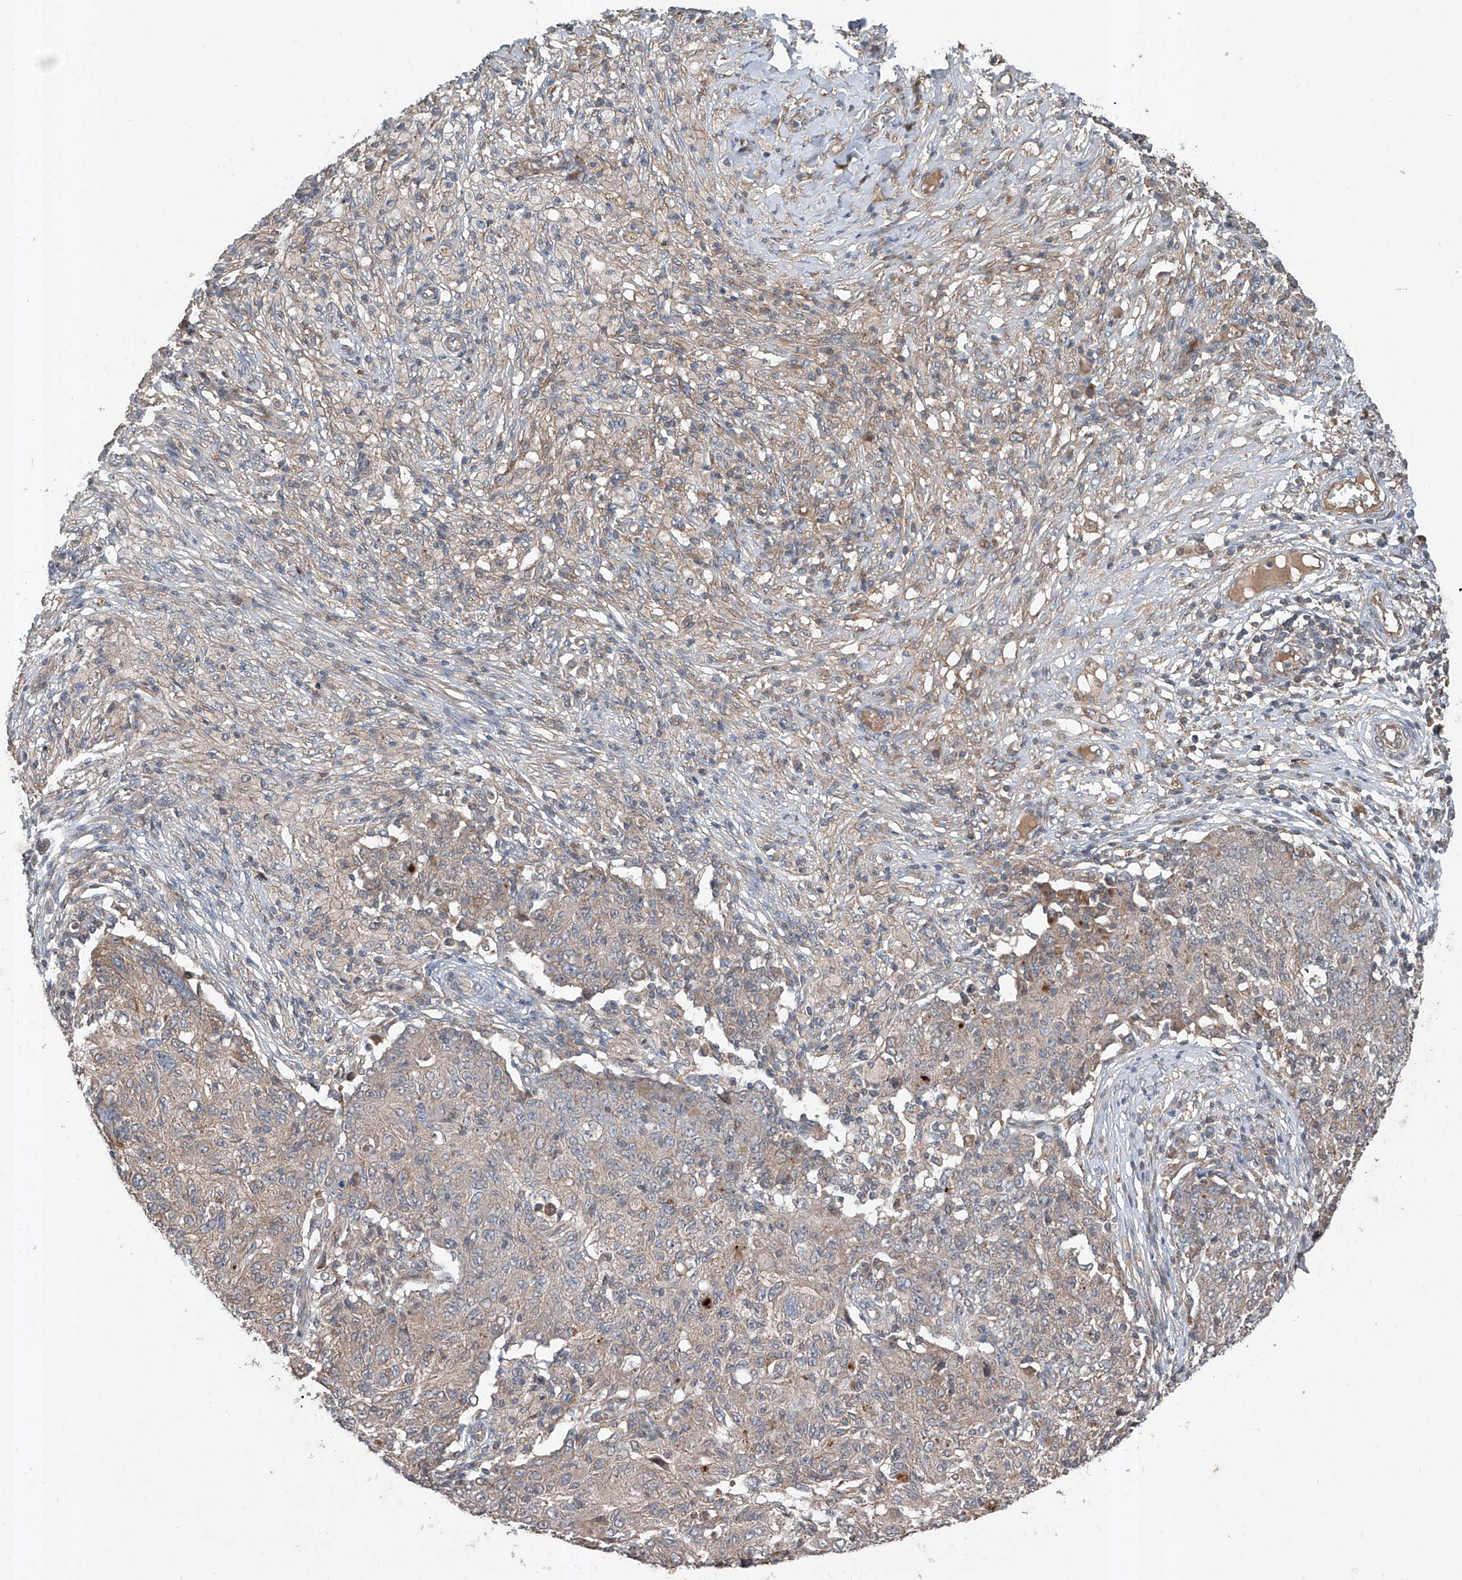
{"staining": {"intensity": "weak", "quantity": "25%-75%", "location": "cytoplasmic/membranous"}, "tissue": "ovarian cancer", "cell_type": "Tumor cells", "image_type": "cancer", "snomed": [{"axis": "morphology", "description": "Carcinoma, endometroid"}, {"axis": "topography", "description": "Ovary"}], "caption": "Immunohistochemical staining of ovarian cancer reveals low levels of weak cytoplasmic/membranous protein positivity in approximately 25%-75% of tumor cells.", "gene": "ADAM23", "patient": {"sex": "female", "age": 42}}